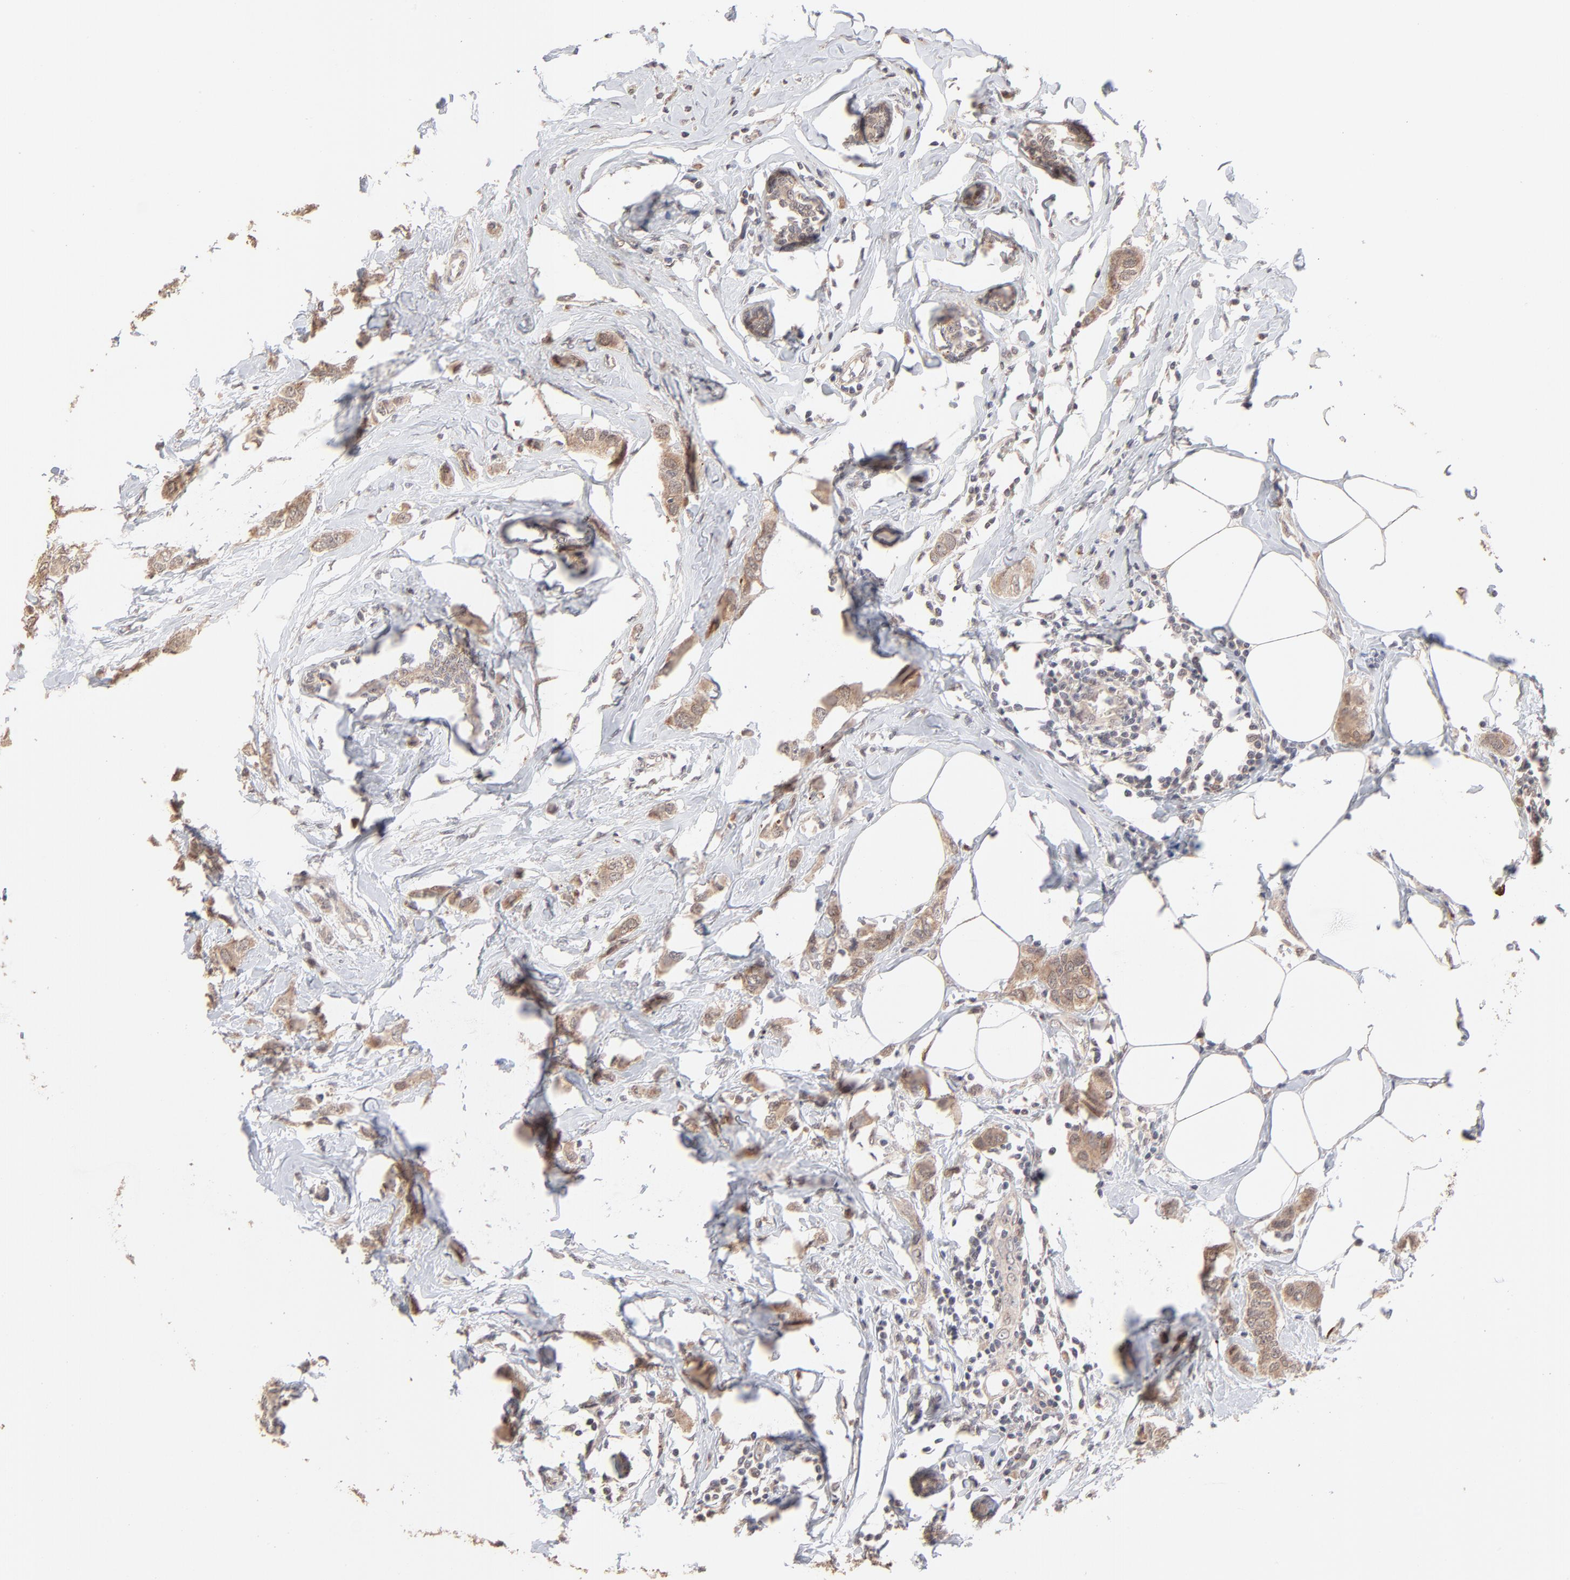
{"staining": {"intensity": "moderate", "quantity": ">75%", "location": "cytoplasmic/membranous"}, "tissue": "breast cancer", "cell_type": "Tumor cells", "image_type": "cancer", "snomed": [{"axis": "morphology", "description": "Normal tissue, NOS"}, {"axis": "morphology", "description": "Duct carcinoma"}, {"axis": "topography", "description": "Breast"}], "caption": "IHC histopathology image of breast cancer (intraductal carcinoma) stained for a protein (brown), which exhibits medium levels of moderate cytoplasmic/membranous positivity in about >75% of tumor cells.", "gene": "MSL2", "patient": {"sex": "female", "age": 50}}